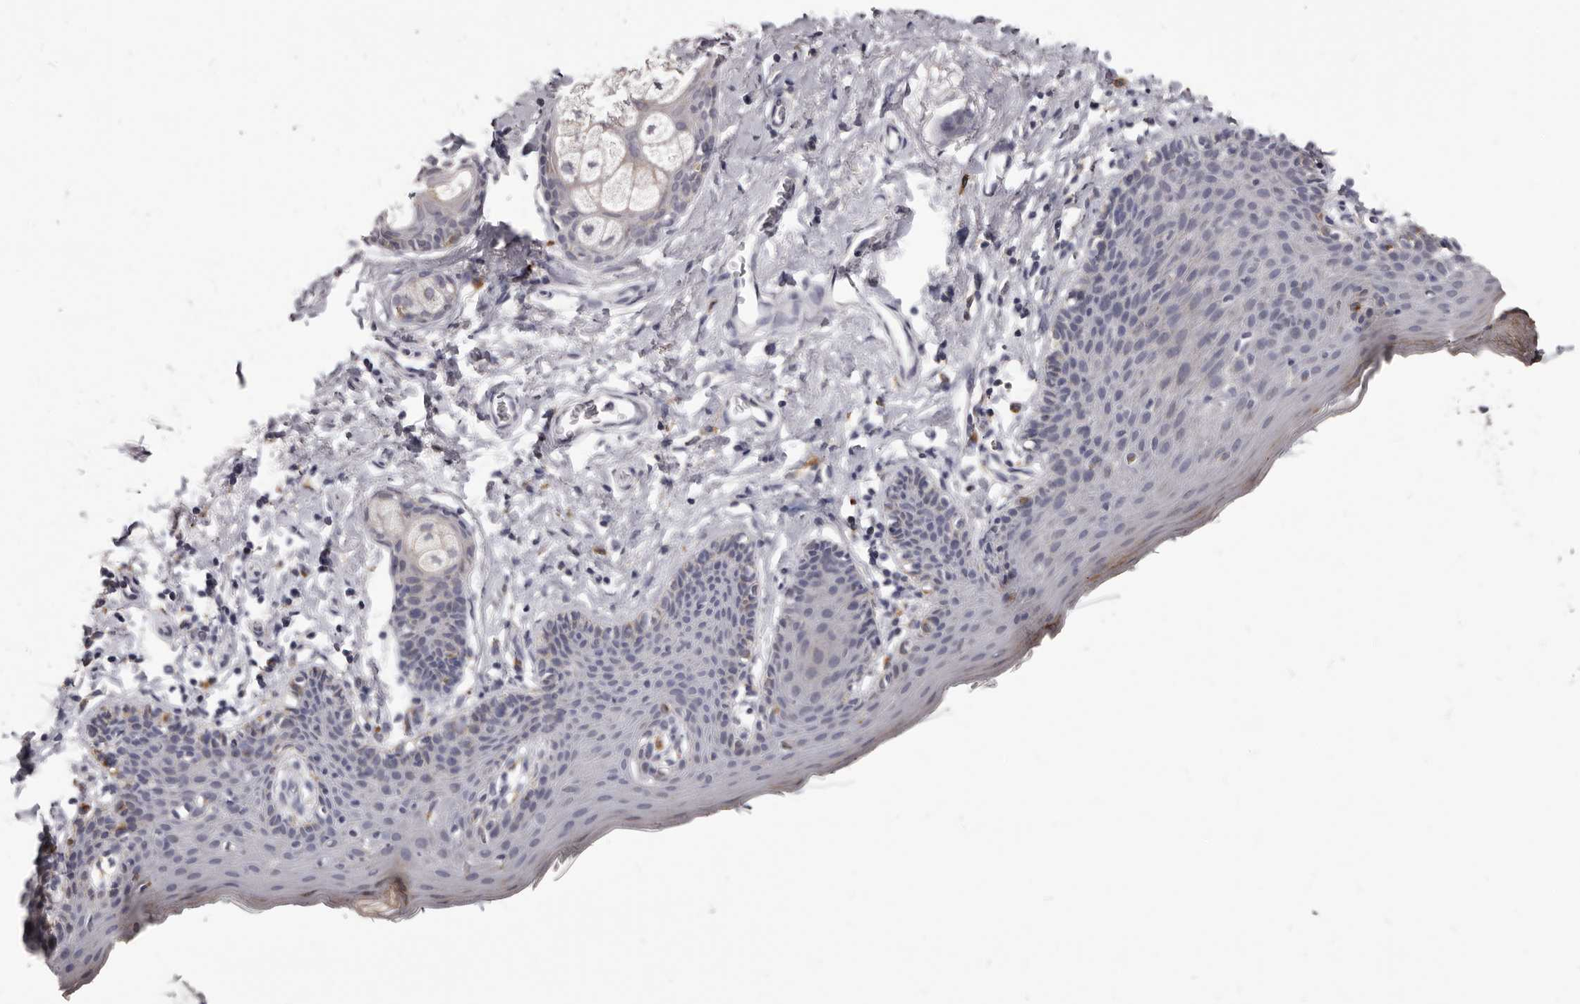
{"staining": {"intensity": "weak", "quantity": "<25%", "location": "cytoplasmic/membranous"}, "tissue": "skin", "cell_type": "Epidermal cells", "image_type": "normal", "snomed": [{"axis": "morphology", "description": "Normal tissue, NOS"}, {"axis": "topography", "description": "Vulva"}], "caption": "Image shows no protein expression in epidermal cells of normal skin.", "gene": "PI4K2A", "patient": {"sex": "female", "age": 66}}